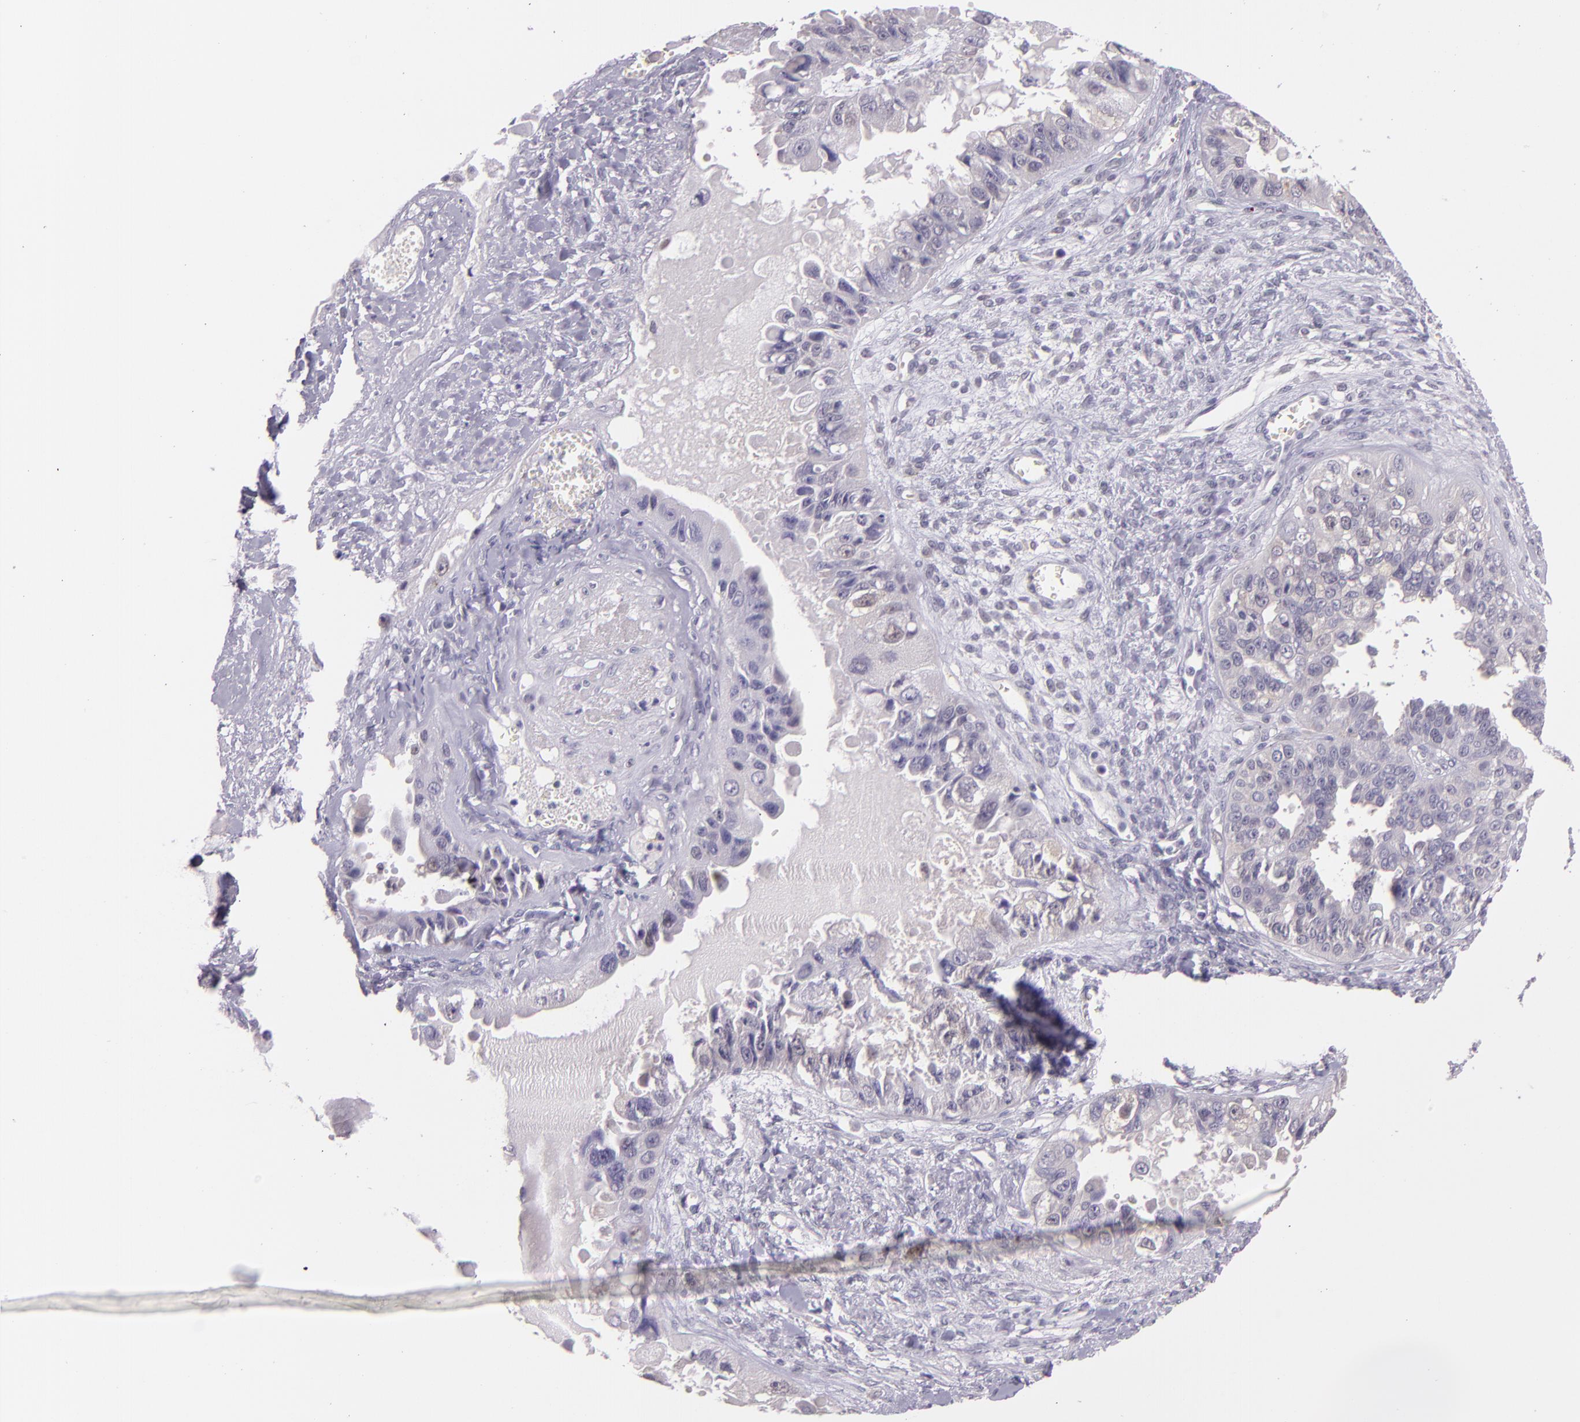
{"staining": {"intensity": "weak", "quantity": "25%-75%", "location": "cytoplasmic/membranous,nuclear"}, "tissue": "ovarian cancer", "cell_type": "Tumor cells", "image_type": "cancer", "snomed": [{"axis": "morphology", "description": "Carcinoma, endometroid"}, {"axis": "topography", "description": "Ovary"}], "caption": "Immunohistochemistry (IHC) image of ovarian cancer (endometroid carcinoma) stained for a protein (brown), which displays low levels of weak cytoplasmic/membranous and nuclear staining in approximately 25%-75% of tumor cells.", "gene": "HSPA8", "patient": {"sex": "female", "age": 85}}